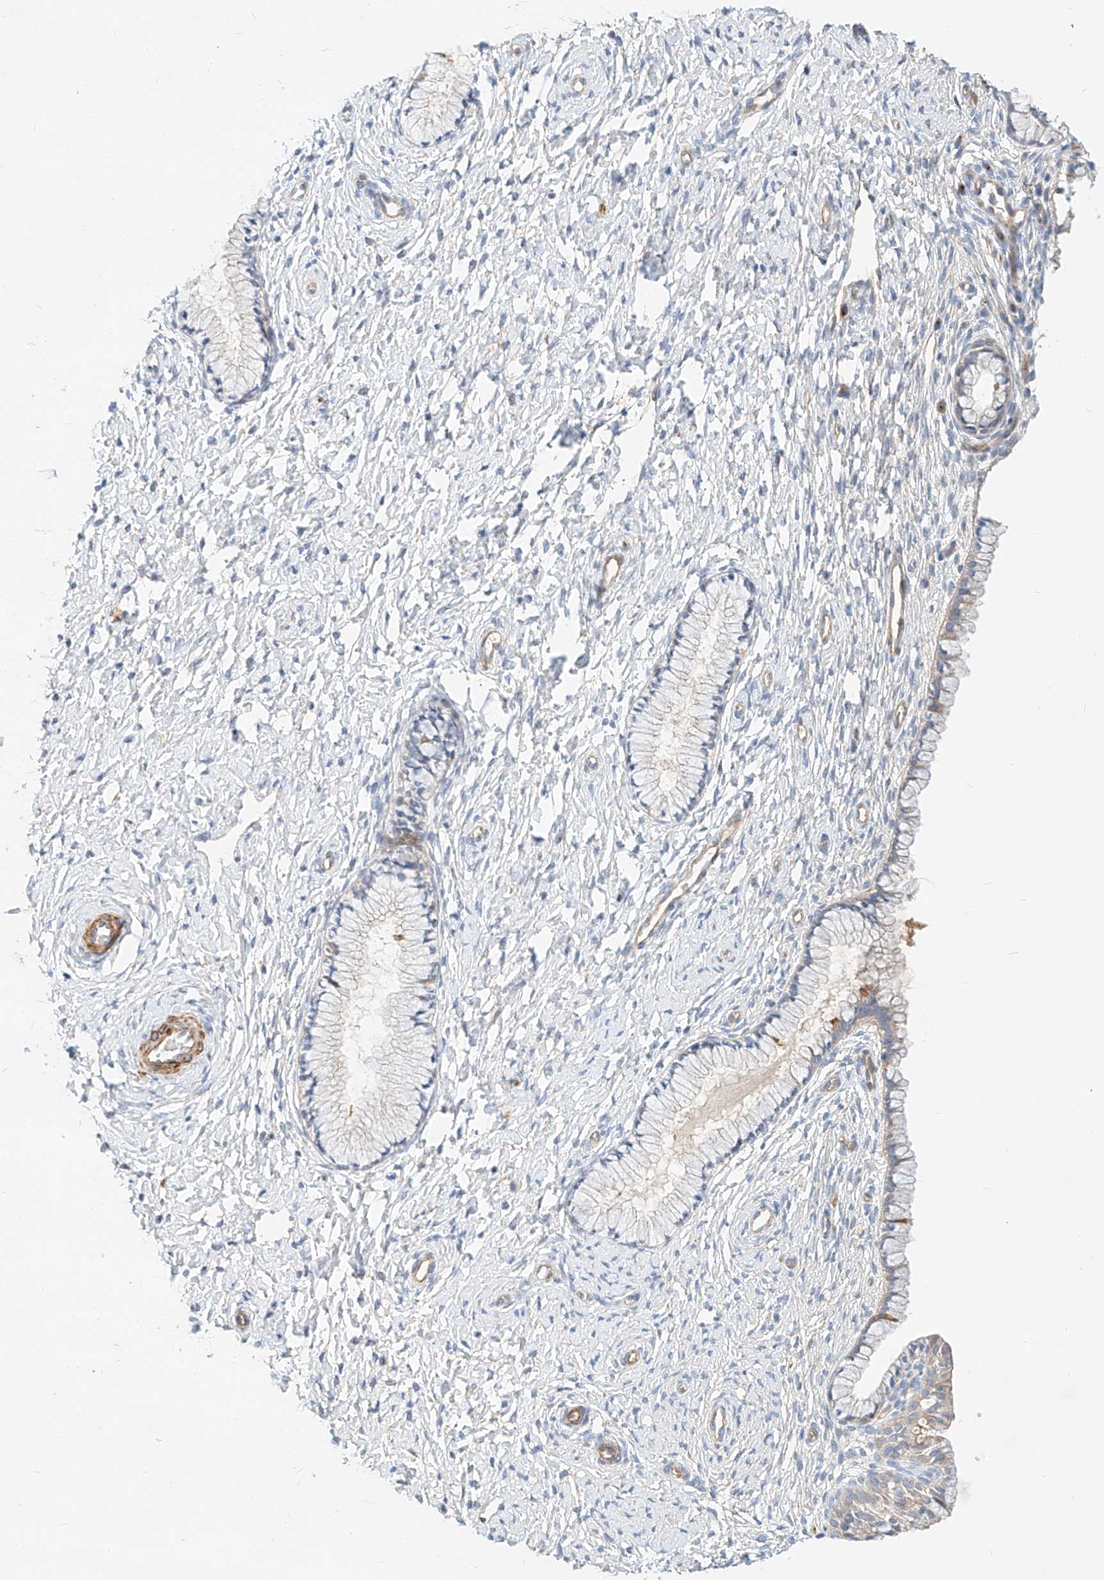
{"staining": {"intensity": "negative", "quantity": "none", "location": "none"}, "tissue": "cervix", "cell_type": "Glandular cells", "image_type": "normal", "snomed": [{"axis": "morphology", "description": "Normal tissue, NOS"}, {"axis": "topography", "description": "Cervix"}], "caption": "DAB immunohistochemical staining of benign cervix reveals no significant expression in glandular cells.", "gene": "KCNH5", "patient": {"sex": "female", "age": 33}}